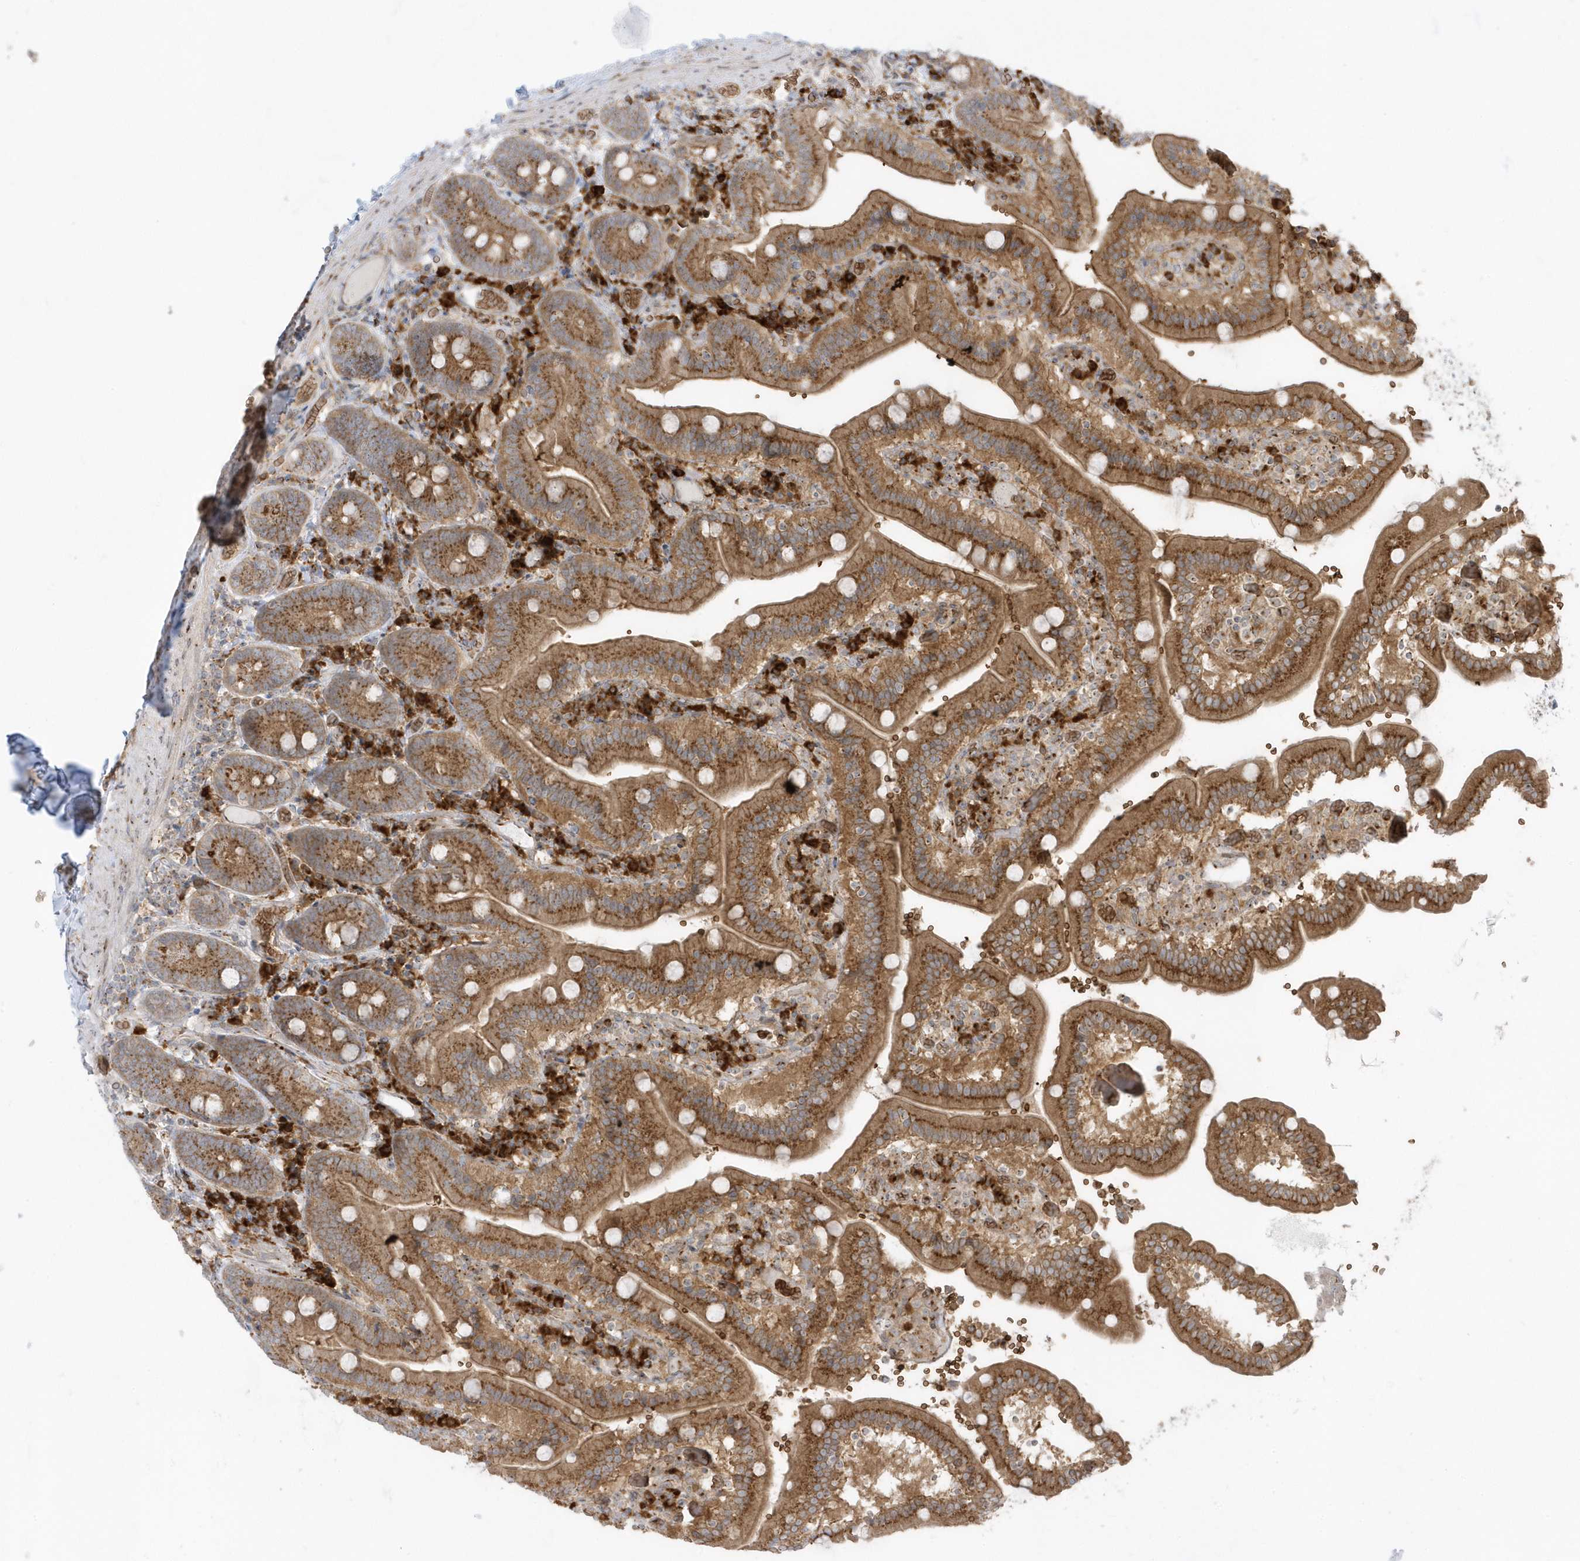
{"staining": {"intensity": "moderate", "quantity": ">75%", "location": "cytoplasmic/membranous"}, "tissue": "duodenum", "cell_type": "Glandular cells", "image_type": "normal", "snomed": [{"axis": "morphology", "description": "Normal tissue, NOS"}, {"axis": "topography", "description": "Duodenum"}], "caption": "Protein expression analysis of benign human duodenum reveals moderate cytoplasmic/membranous positivity in approximately >75% of glandular cells. (Stains: DAB (3,3'-diaminobenzidine) in brown, nuclei in blue, Microscopy: brightfield microscopy at high magnification).", "gene": "RPP40", "patient": {"sex": "female", "age": 62}}